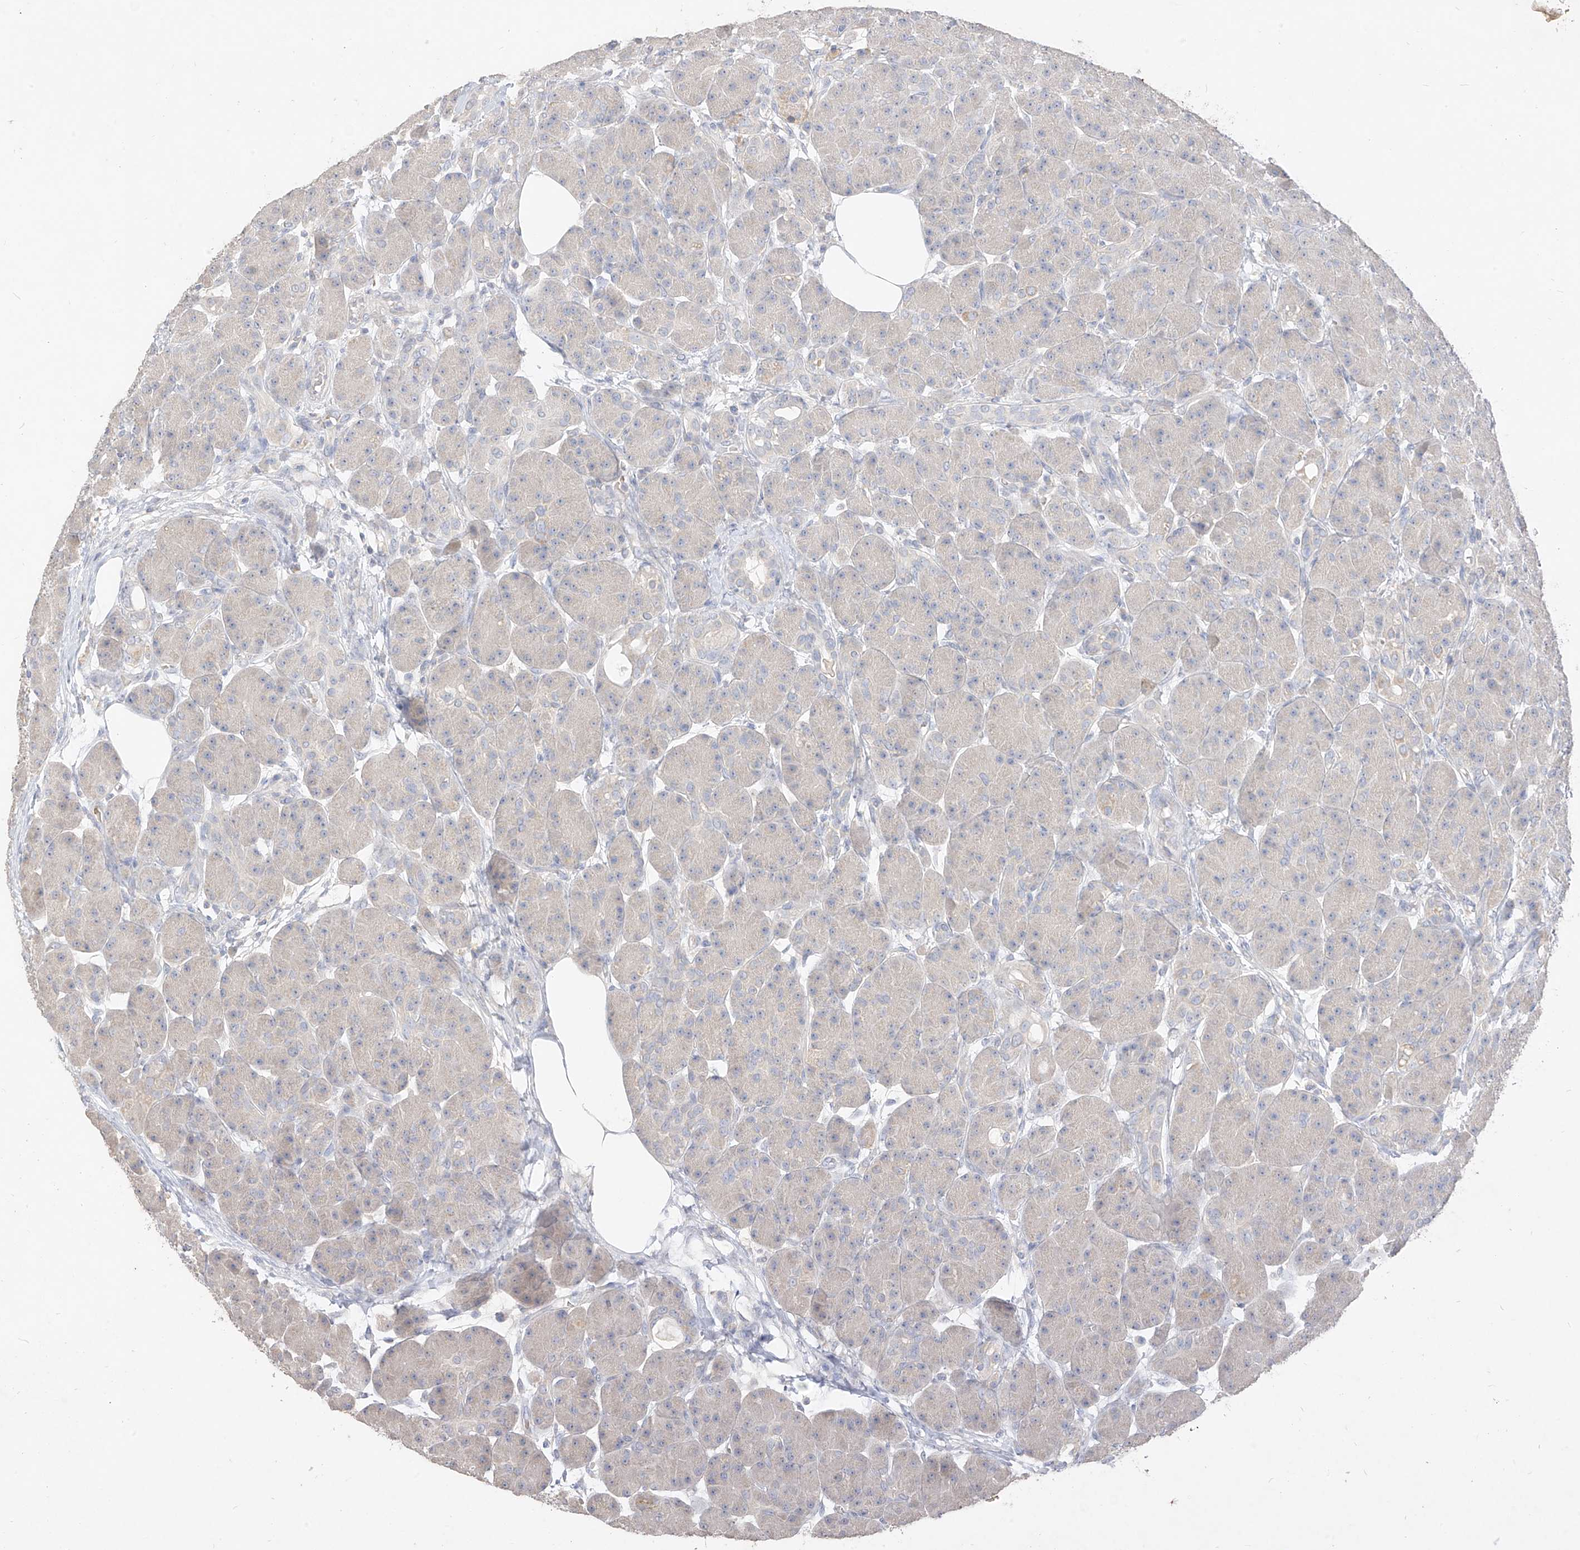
{"staining": {"intensity": "negative", "quantity": "none", "location": "none"}, "tissue": "pancreas", "cell_type": "Exocrine glandular cells", "image_type": "normal", "snomed": [{"axis": "morphology", "description": "Normal tissue, NOS"}, {"axis": "topography", "description": "Pancreas"}], "caption": "A histopathology image of pancreas stained for a protein demonstrates no brown staining in exocrine glandular cells. The staining is performed using DAB (3,3'-diaminobenzidine) brown chromogen with nuclei counter-stained in using hematoxylin.", "gene": "ZZEF1", "patient": {"sex": "male", "age": 63}}